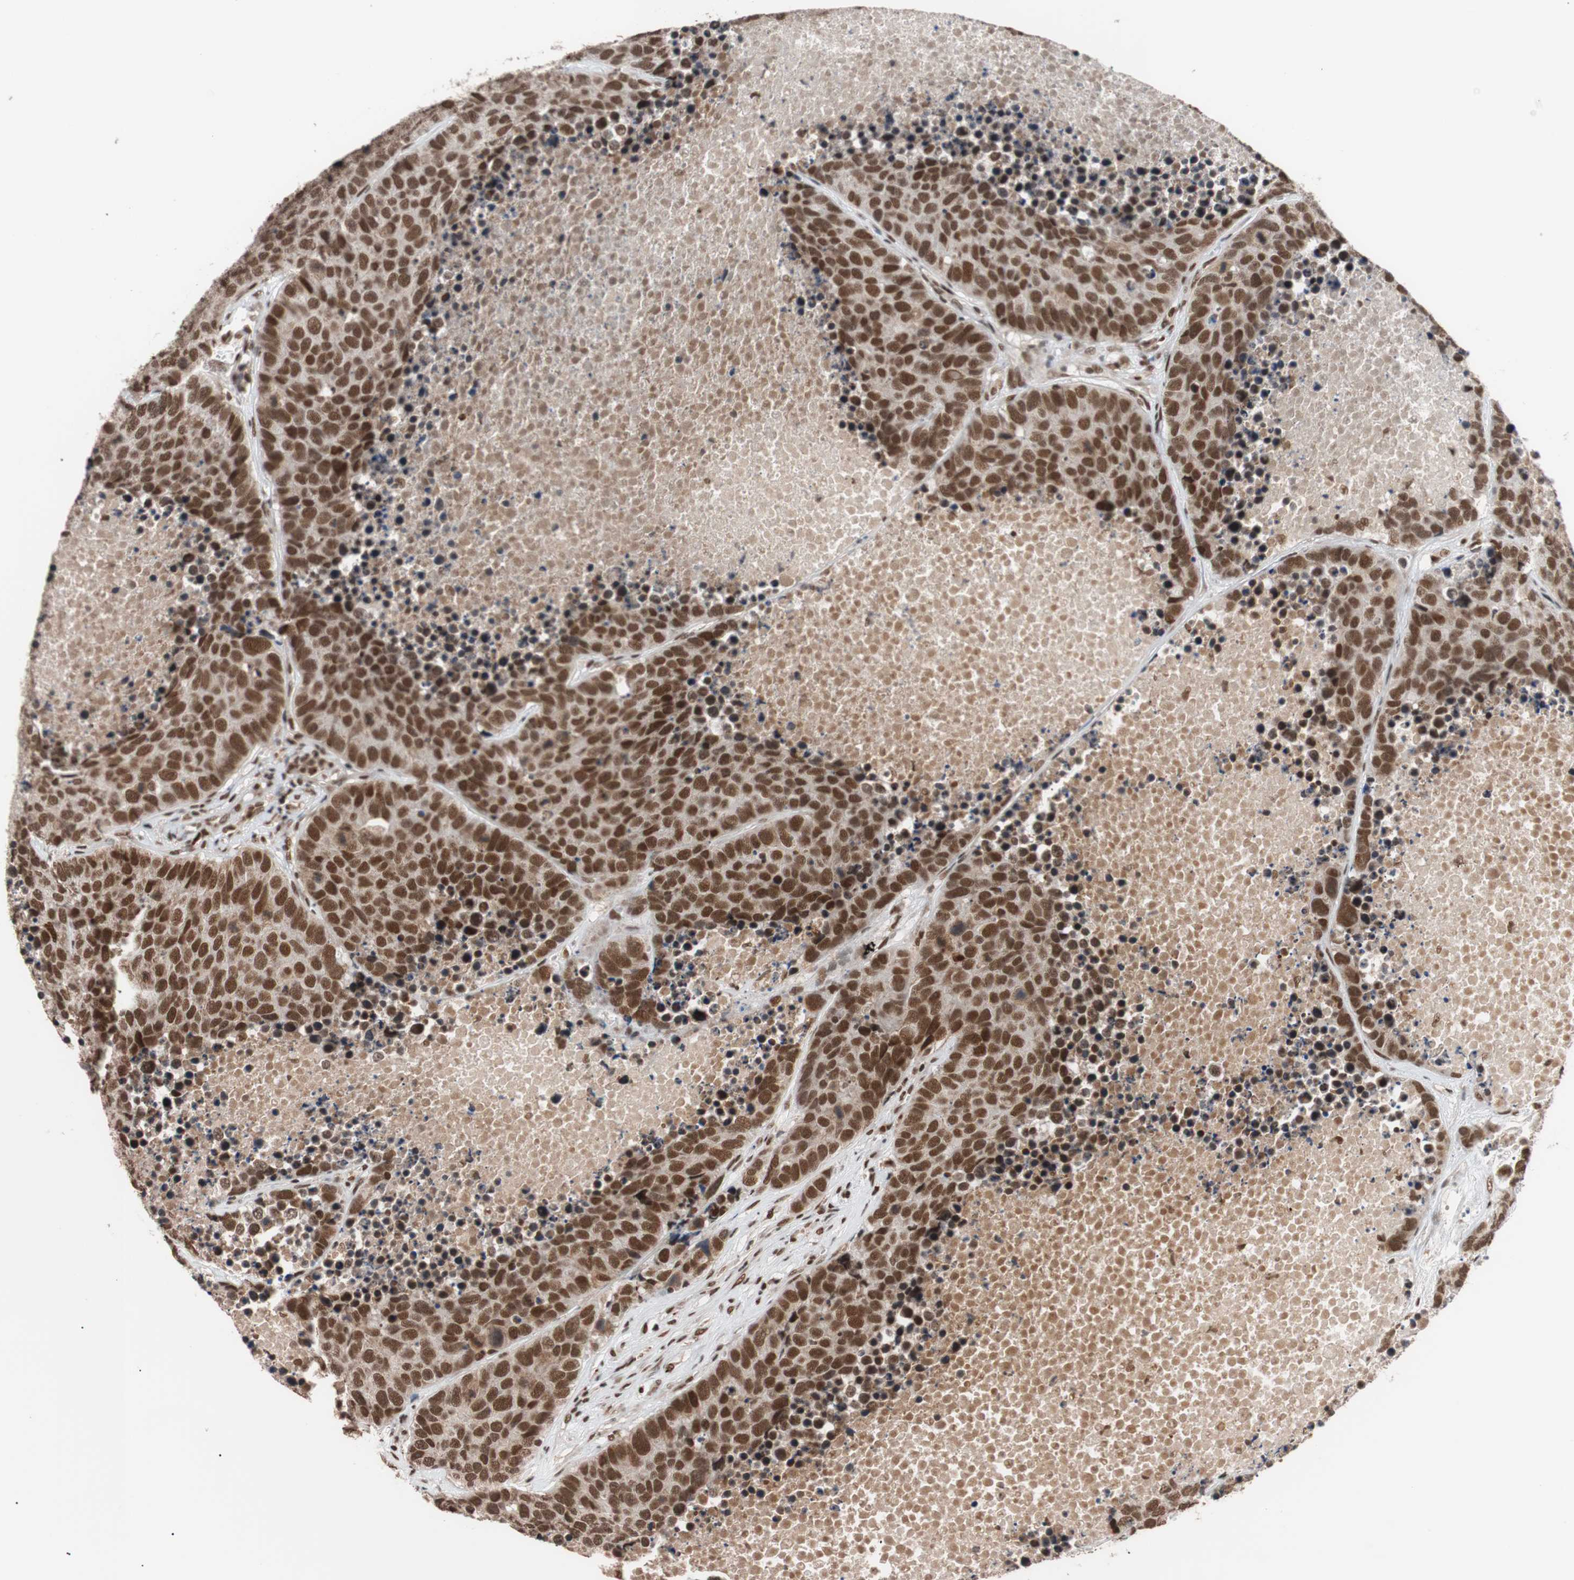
{"staining": {"intensity": "moderate", "quantity": ">75%", "location": "nuclear"}, "tissue": "carcinoid", "cell_type": "Tumor cells", "image_type": "cancer", "snomed": [{"axis": "morphology", "description": "Carcinoid, malignant, NOS"}, {"axis": "topography", "description": "Lung"}], "caption": "Human carcinoid (malignant) stained with a brown dye displays moderate nuclear positive positivity in approximately >75% of tumor cells.", "gene": "CHAMP1", "patient": {"sex": "male", "age": 60}}